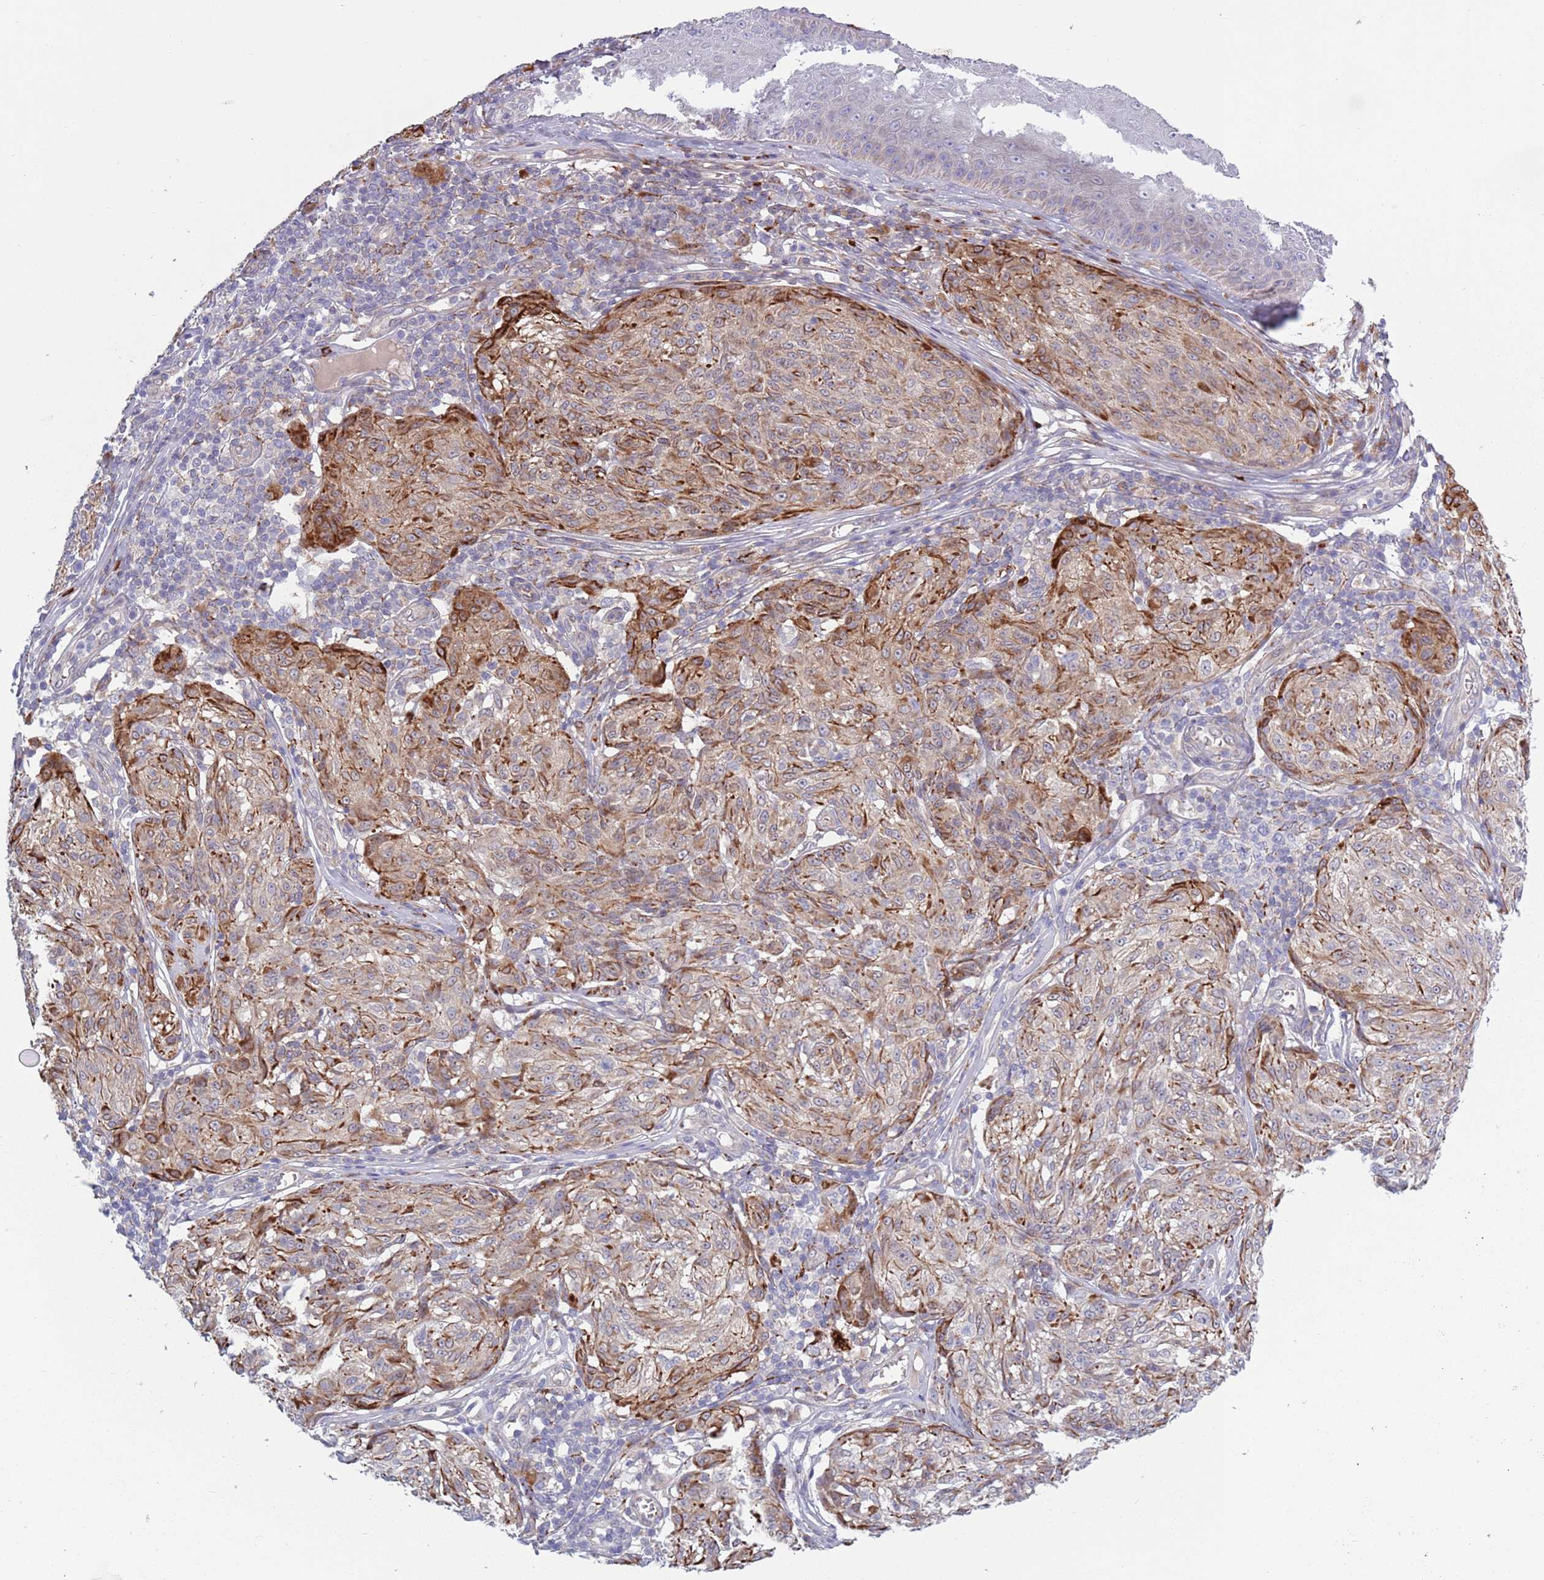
{"staining": {"intensity": "strong", "quantity": "25%-75%", "location": "cytoplasmic/membranous"}, "tissue": "melanoma", "cell_type": "Tumor cells", "image_type": "cancer", "snomed": [{"axis": "morphology", "description": "Malignant melanoma, NOS"}, {"axis": "topography", "description": "Skin"}], "caption": "Protein staining reveals strong cytoplasmic/membranous staining in about 25%-75% of tumor cells in melanoma.", "gene": "TYW1", "patient": {"sex": "female", "age": 63}}